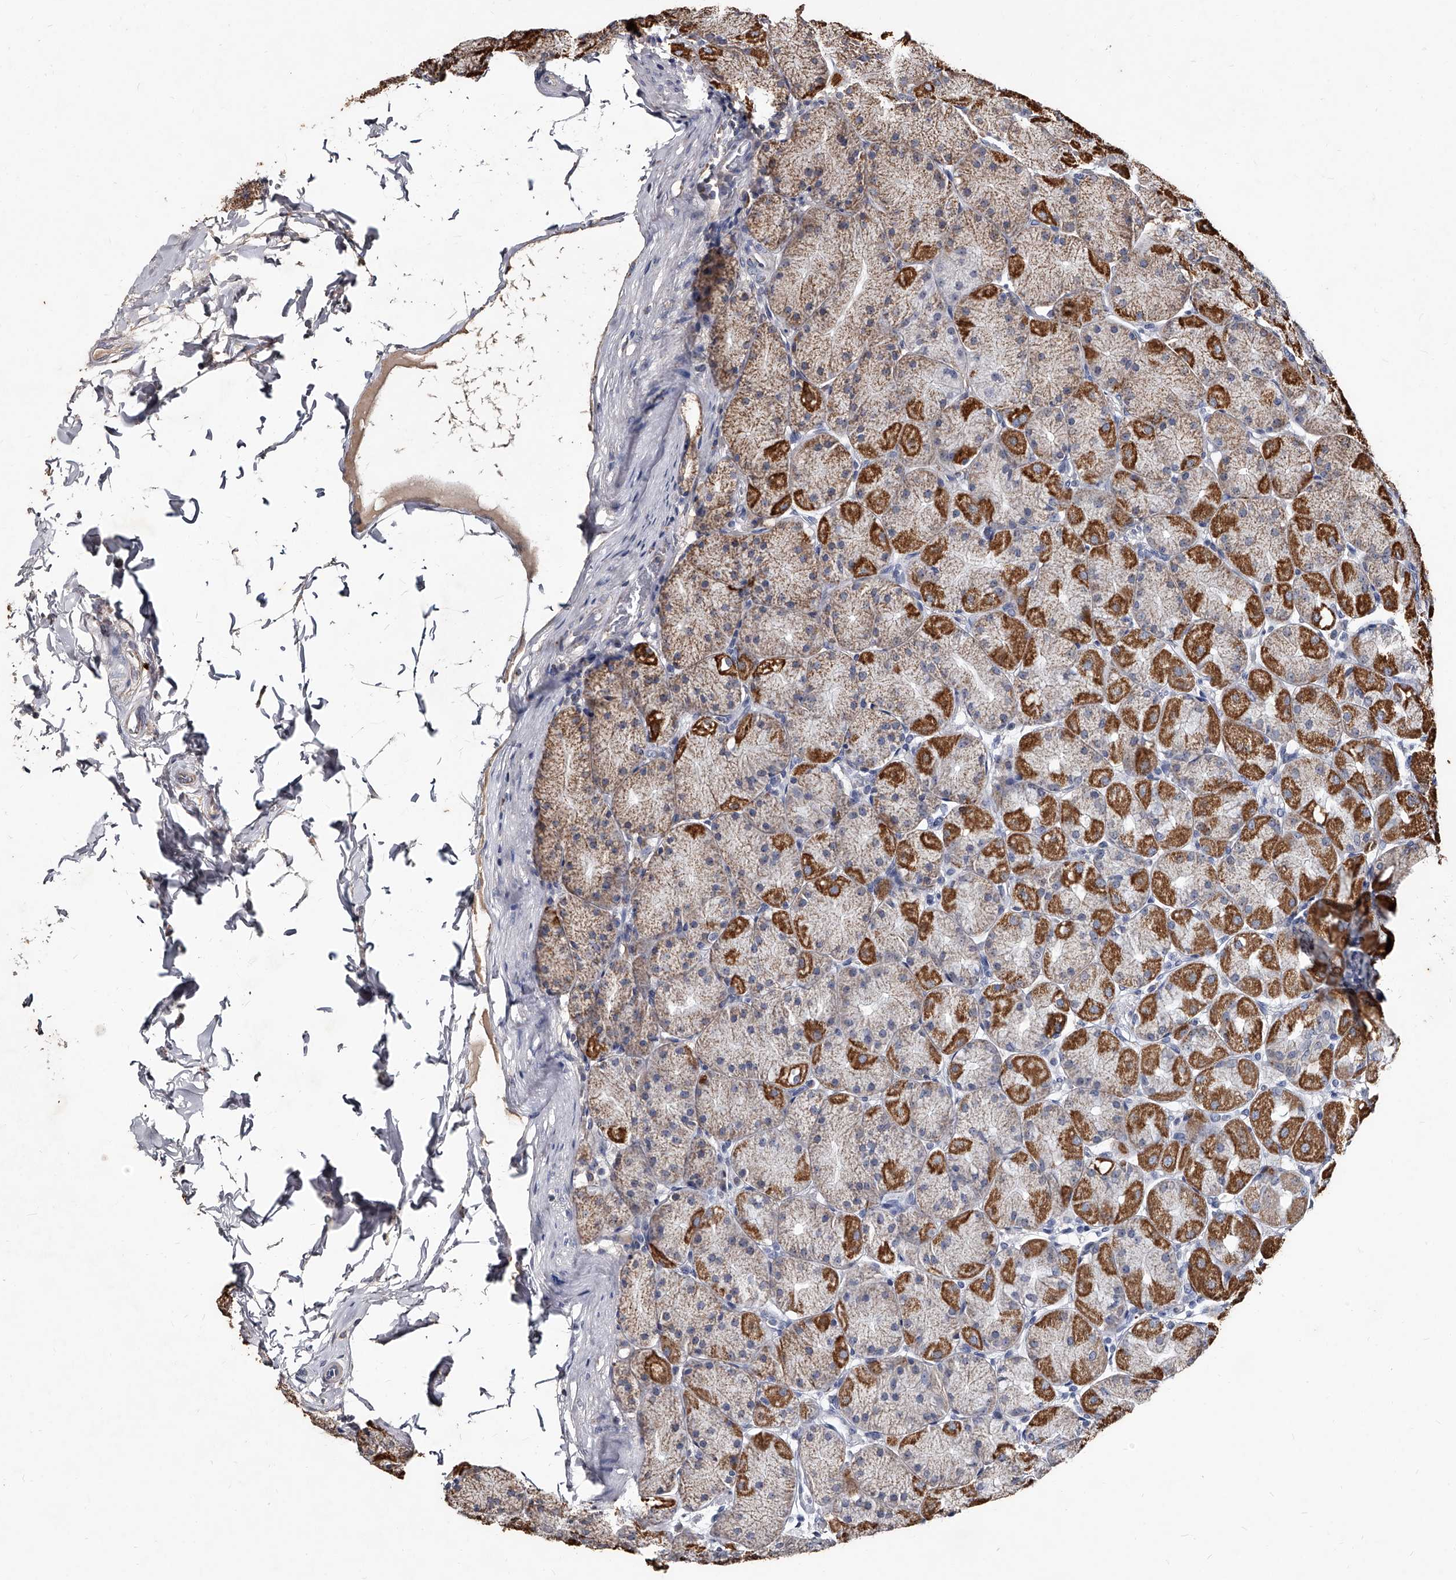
{"staining": {"intensity": "moderate", "quantity": "25%-75%", "location": "cytoplasmic/membranous"}, "tissue": "stomach", "cell_type": "Glandular cells", "image_type": "normal", "snomed": [{"axis": "morphology", "description": "Normal tissue, NOS"}, {"axis": "topography", "description": "Stomach, upper"}], "caption": "Immunohistochemistry (IHC) image of unremarkable stomach: human stomach stained using IHC demonstrates medium levels of moderate protein expression localized specifically in the cytoplasmic/membranous of glandular cells, appearing as a cytoplasmic/membranous brown color.", "gene": "GPR183", "patient": {"sex": "female", "age": 56}}